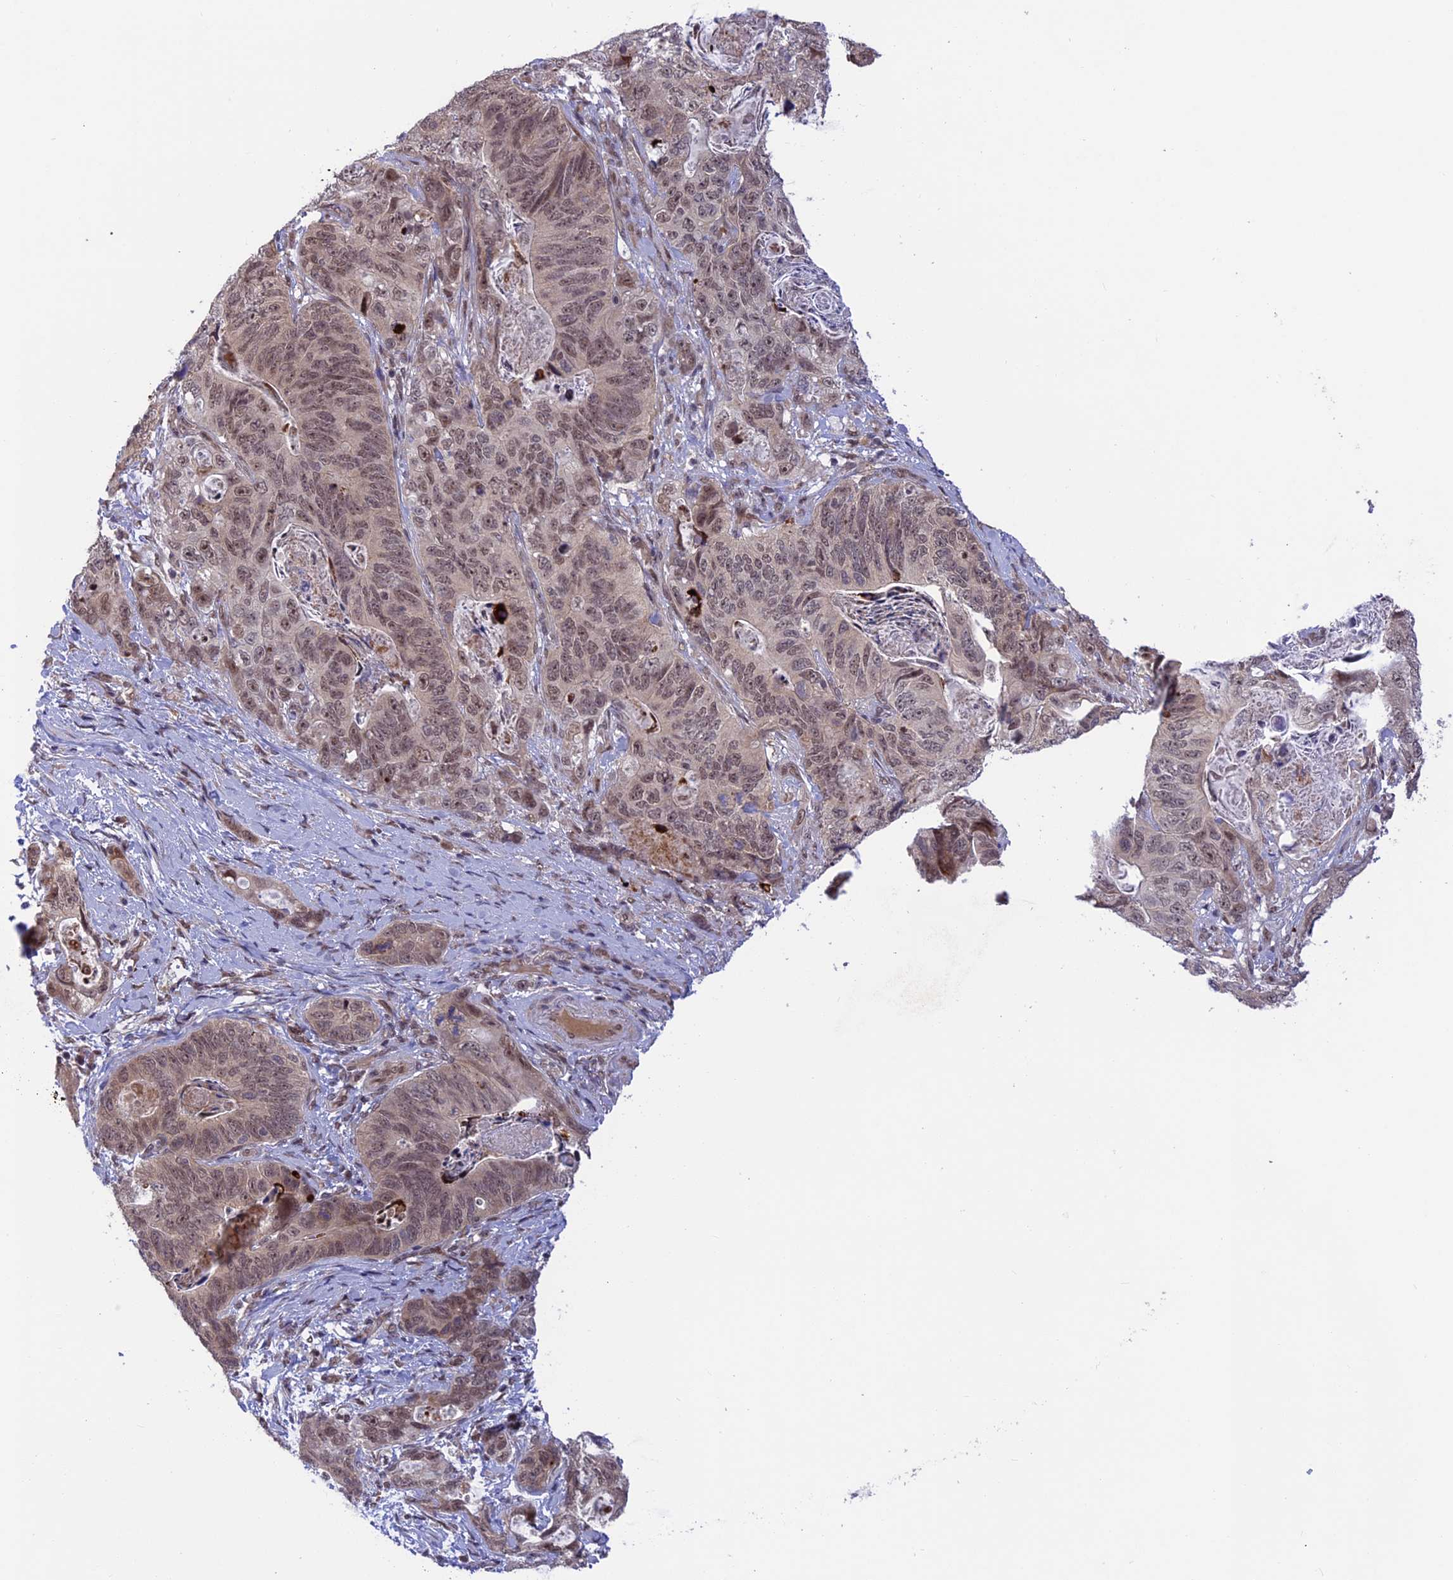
{"staining": {"intensity": "moderate", "quantity": ">75%", "location": "nuclear"}, "tissue": "stomach cancer", "cell_type": "Tumor cells", "image_type": "cancer", "snomed": [{"axis": "morphology", "description": "Normal tissue, NOS"}, {"axis": "morphology", "description": "Adenocarcinoma, NOS"}, {"axis": "topography", "description": "Stomach"}], "caption": "About >75% of tumor cells in stomach cancer demonstrate moderate nuclear protein positivity as visualized by brown immunohistochemical staining.", "gene": "POLR2C", "patient": {"sex": "female", "age": 89}}